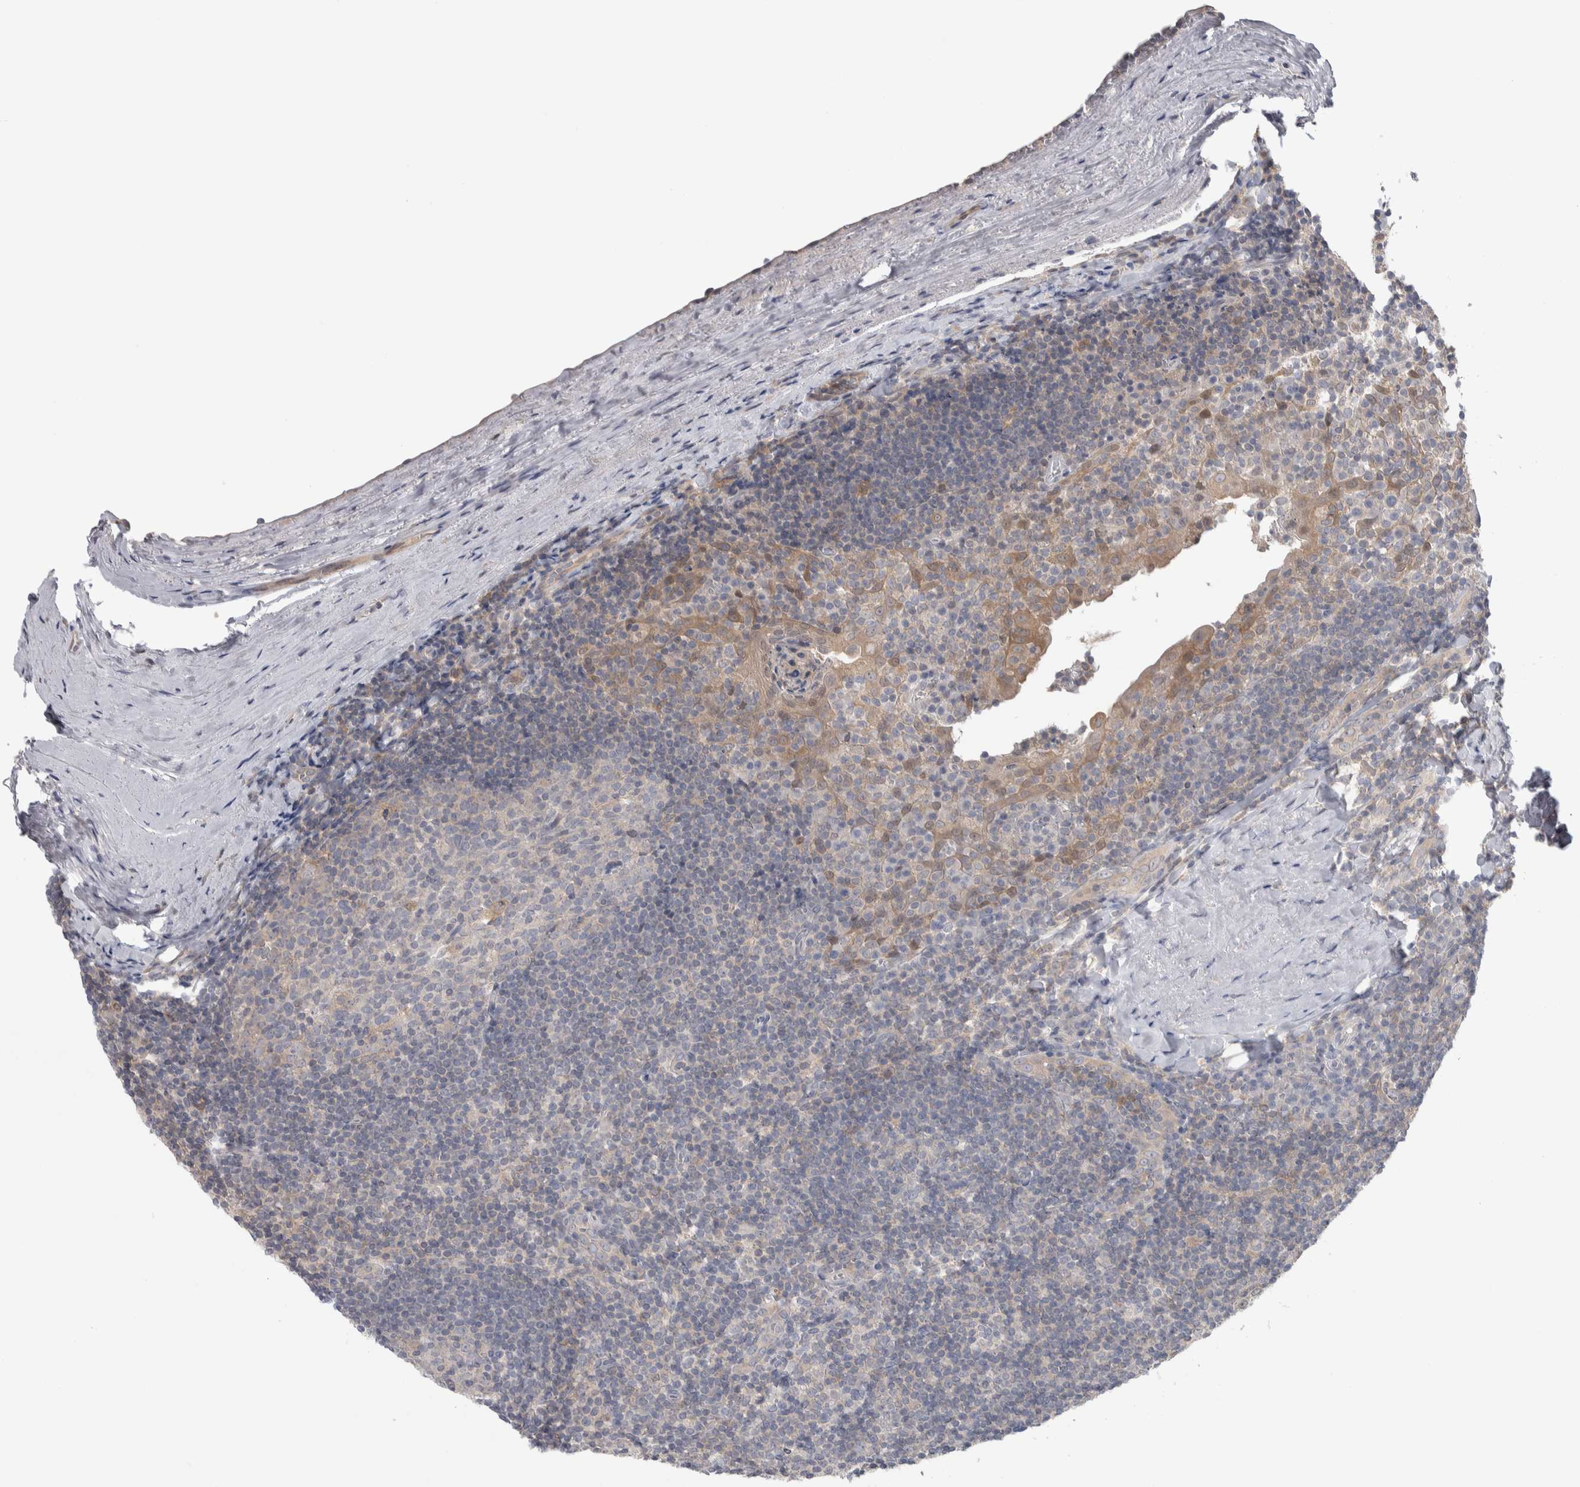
{"staining": {"intensity": "negative", "quantity": "none", "location": "none"}, "tissue": "tonsil", "cell_type": "Germinal center cells", "image_type": "normal", "snomed": [{"axis": "morphology", "description": "Normal tissue, NOS"}, {"axis": "topography", "description": "Tonsil"}], "caption": "An IHC photomicrograph of benign tonsil is shown. There is no staining in germinal center cells of tonsil.", "gene": "HTATIP2", "patient": {"sex": "male", "age": 37}}